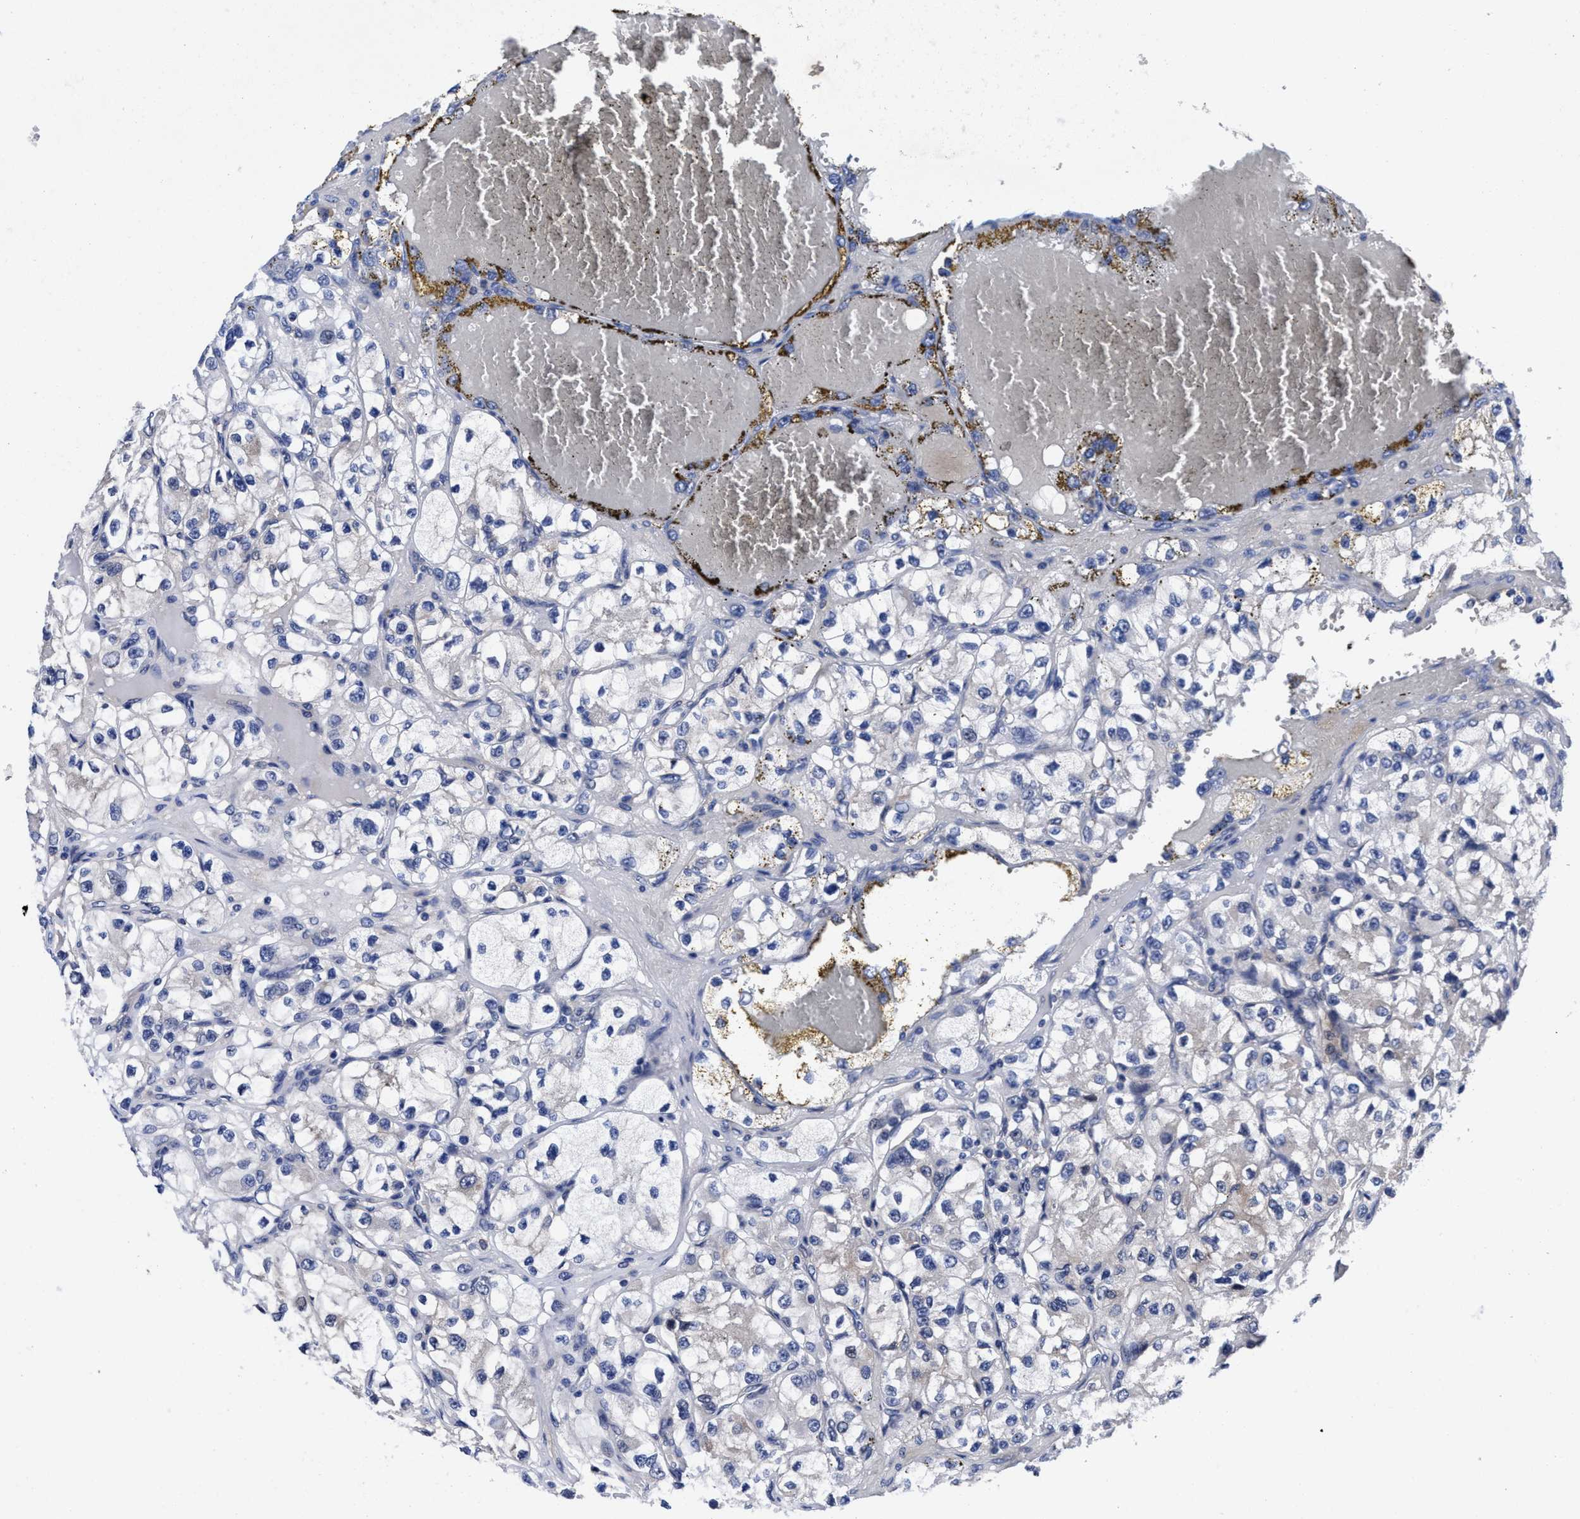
{"staining": {"intensity": "negative", "quantity": "none", "location": "none"}, "tissue": "renal cancer", "cell_type": "Tumor cells", "image_type": "cancer", "snomed": [{"axis": "morphology", "description": "Adenocarcinoma, NOS"}, {"axis": "topography", "description": "Kidney"}], "caption": "Tumor cells show no significant staining in renal cancer. The staining was performed using DAB (3,3'-diaminobenzidine) to visualize the protein expression in brown, while the nuclei were stained in blue with hematoxylin (Magnification: 20x).", "gene": "TXNDC17", "patient": {"sex": "female", "age": 57}}